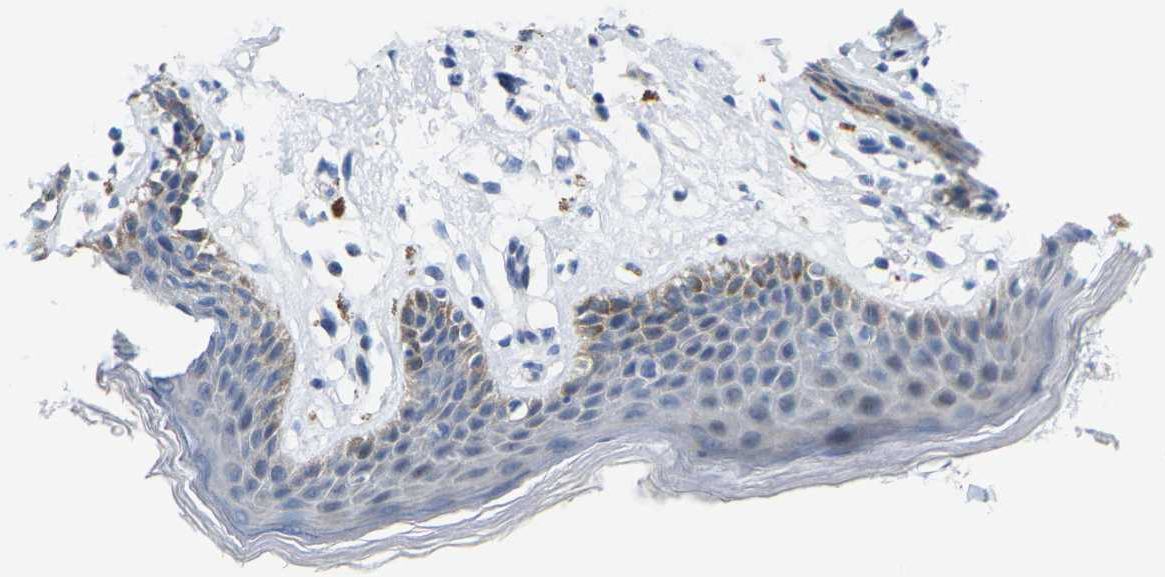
{"staining": {"intensity": "weak", "quantity": "<25%", "location": "cytoplasmic/membranous"}, "tissue": "skin", "cell_type": "Epidermal cells", "image_type": "normal", "snomed": [{"axis": "morphology", "description": "Normal tissue, NOS"}, {"axis": "topography", "description": "Vulva"}], "caption": "Normal skin was stained to show a protein in brown. There is no significant positivity in epidermal cells. (DAB (3,3'-diaminobenzidine) immunohistochemistry, high magnification).", "gene": "KLHL1", "patient": {"sex": "female", "age": 66}}